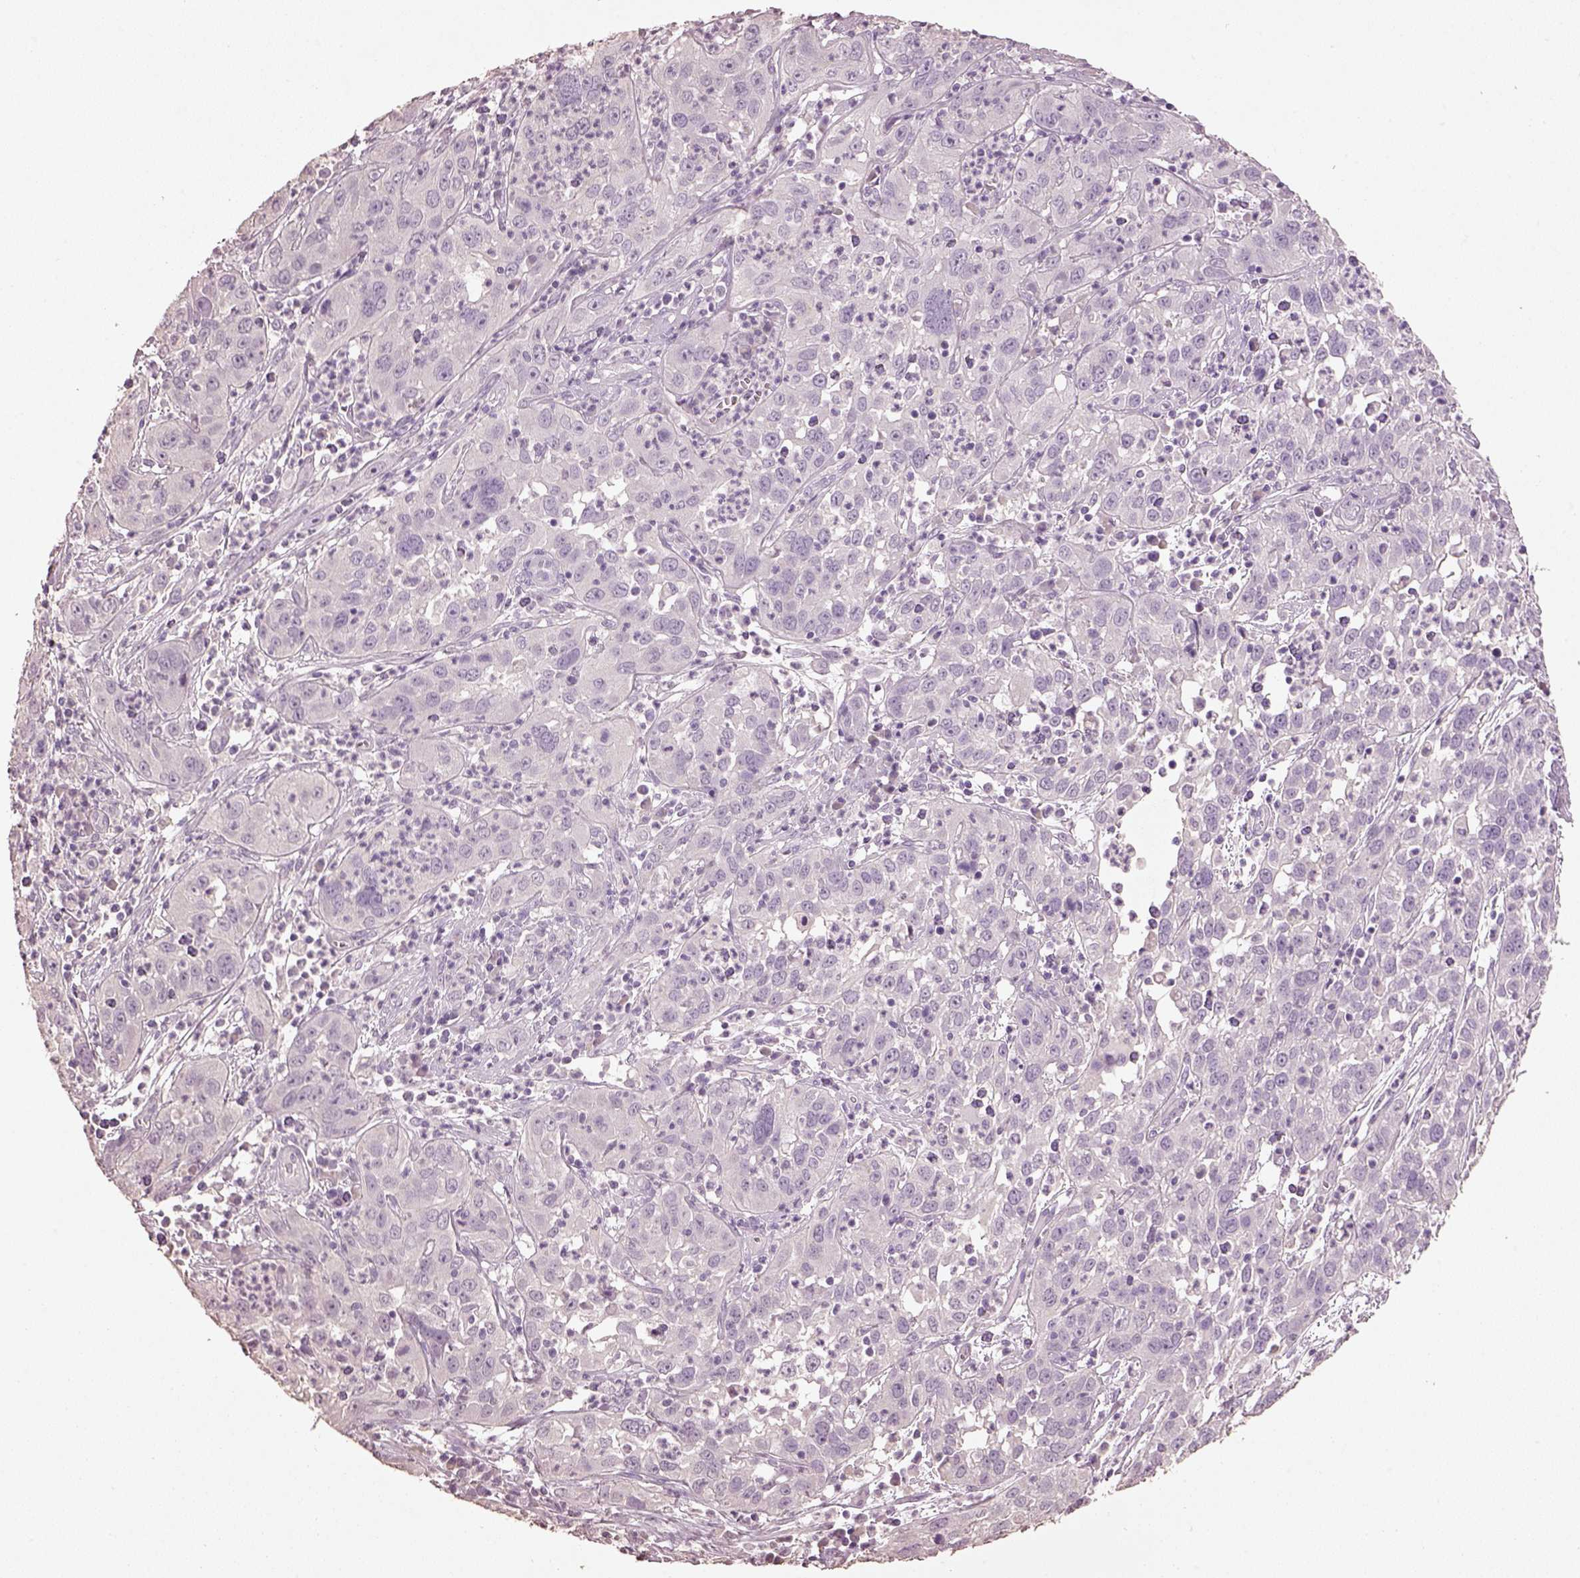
{"staining": {"intensity": "negative", "quantity": "none", "location": "none"}, "tissue": "cervical cancer", "cell_type": "Tumor cells", "image_type": "cancer", "snomed": [{"axis": "morphology", "description": "Squamous cell carcinoma, NOS"}, {"axis": "topography", "description": "Cervix"}], "caption": "Immunohistochemical staining of human cervical cancer exhibits no significant positivity in tumor cells. The staining was performed using DAB to visualize the protein expression in brown, while the nuclei were stained in blue with hematoxylin (Magnification: 20x).", "gene": "KCNIP3", "patient": {"sex": "female", "age": 32}}